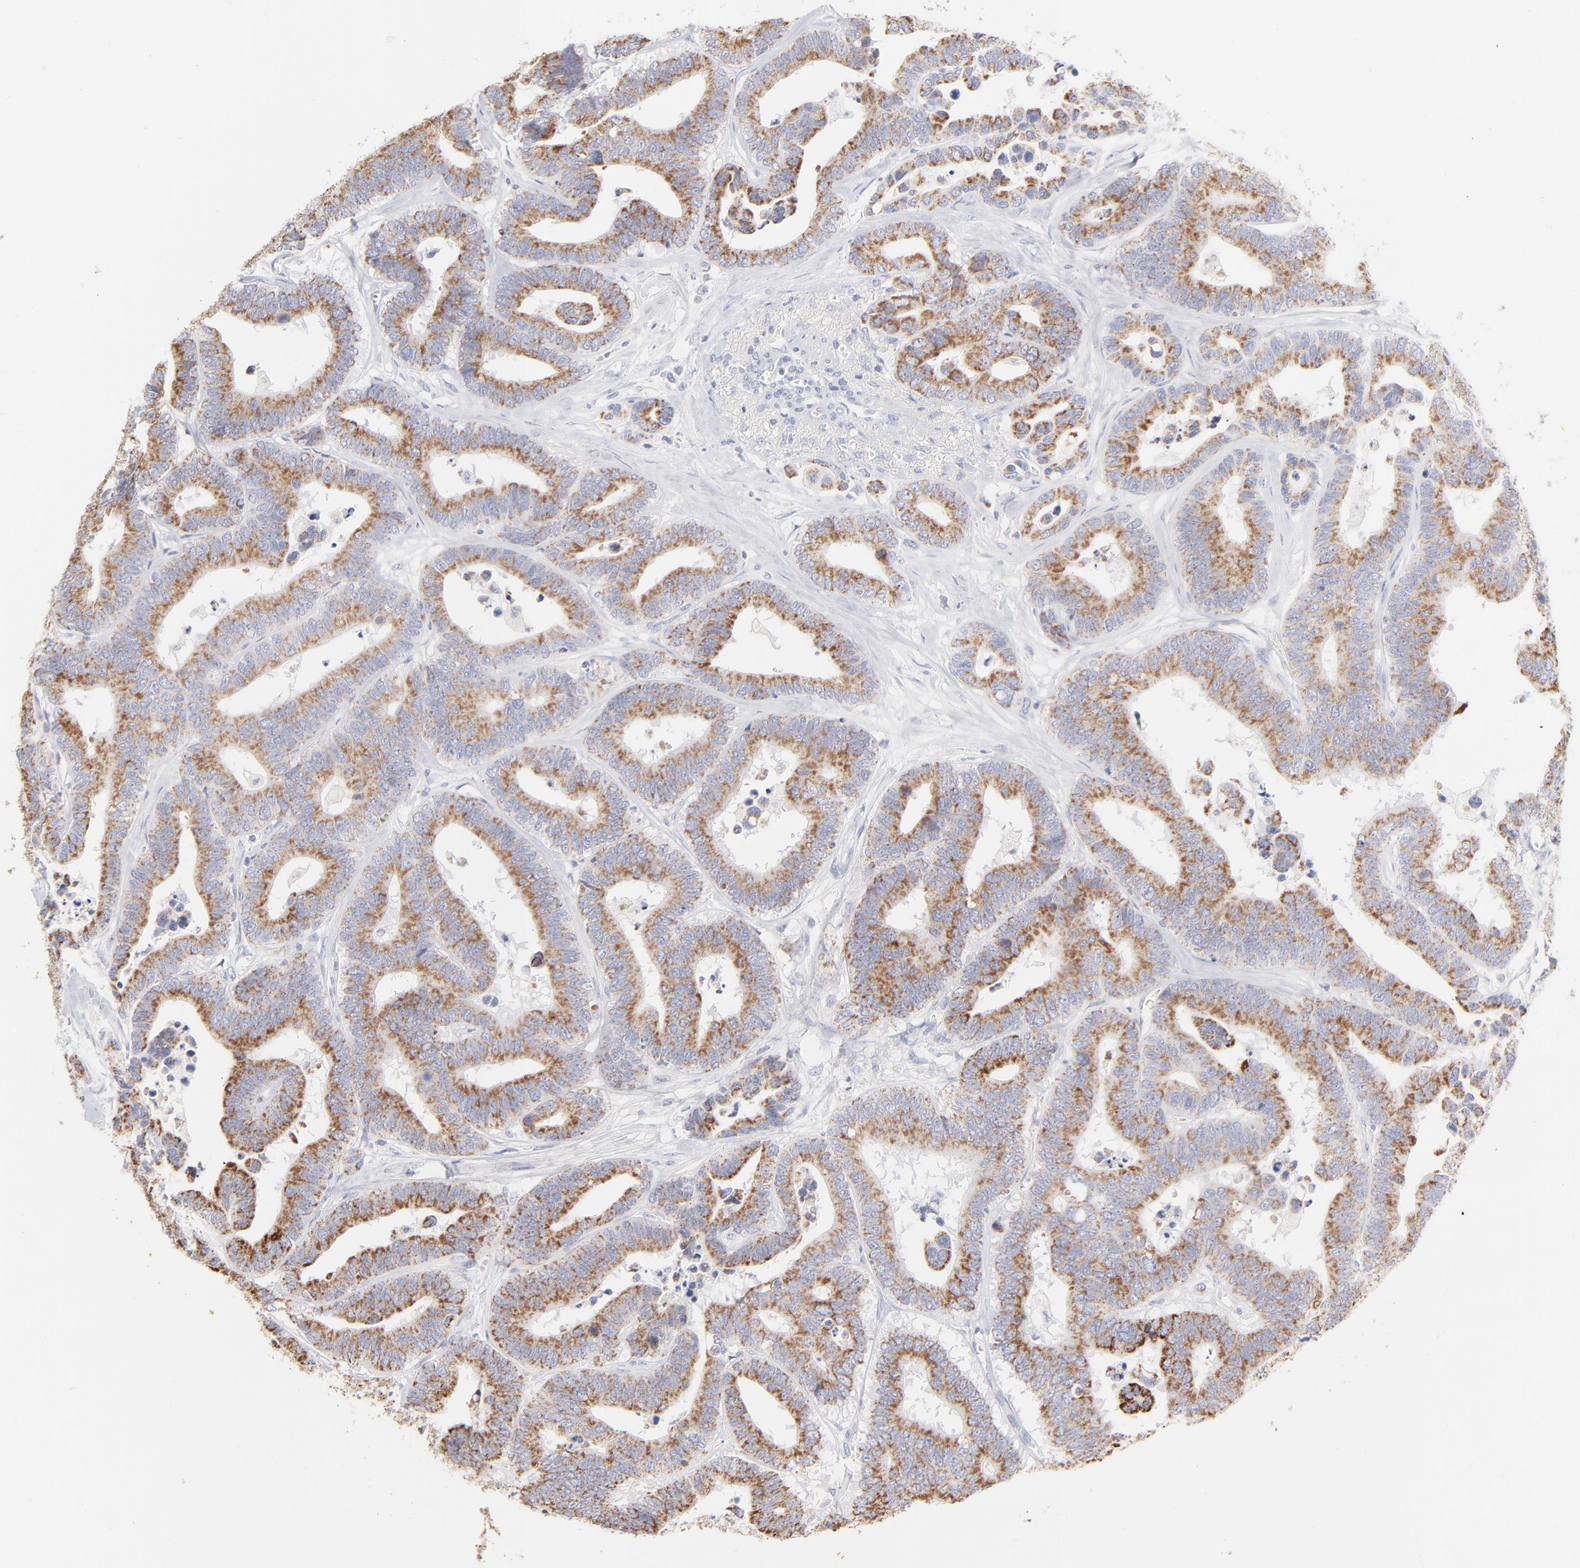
{"staining": {"intensity": "moderate", "quantity": ">75%", "location": "cytoplasmic/membranous"}, "tissue": "colorectal cancer", "cell_type": "Tumor cells", "image_type": "cancer", "snomed": [{"axis": "morphology", "description": "Adenocarcinoma, NOS"}, {"axis": "topography", "description": "Colon"}], "caption": "Immunohistochemistry (IHC) of human colorectal adenocarcinoma reveals medium levels of moderate cytoplasmic/membranous staining in about >75% of tumor cells.", "gene": "TST", "patient": {"sex": "male", "age": 82}}